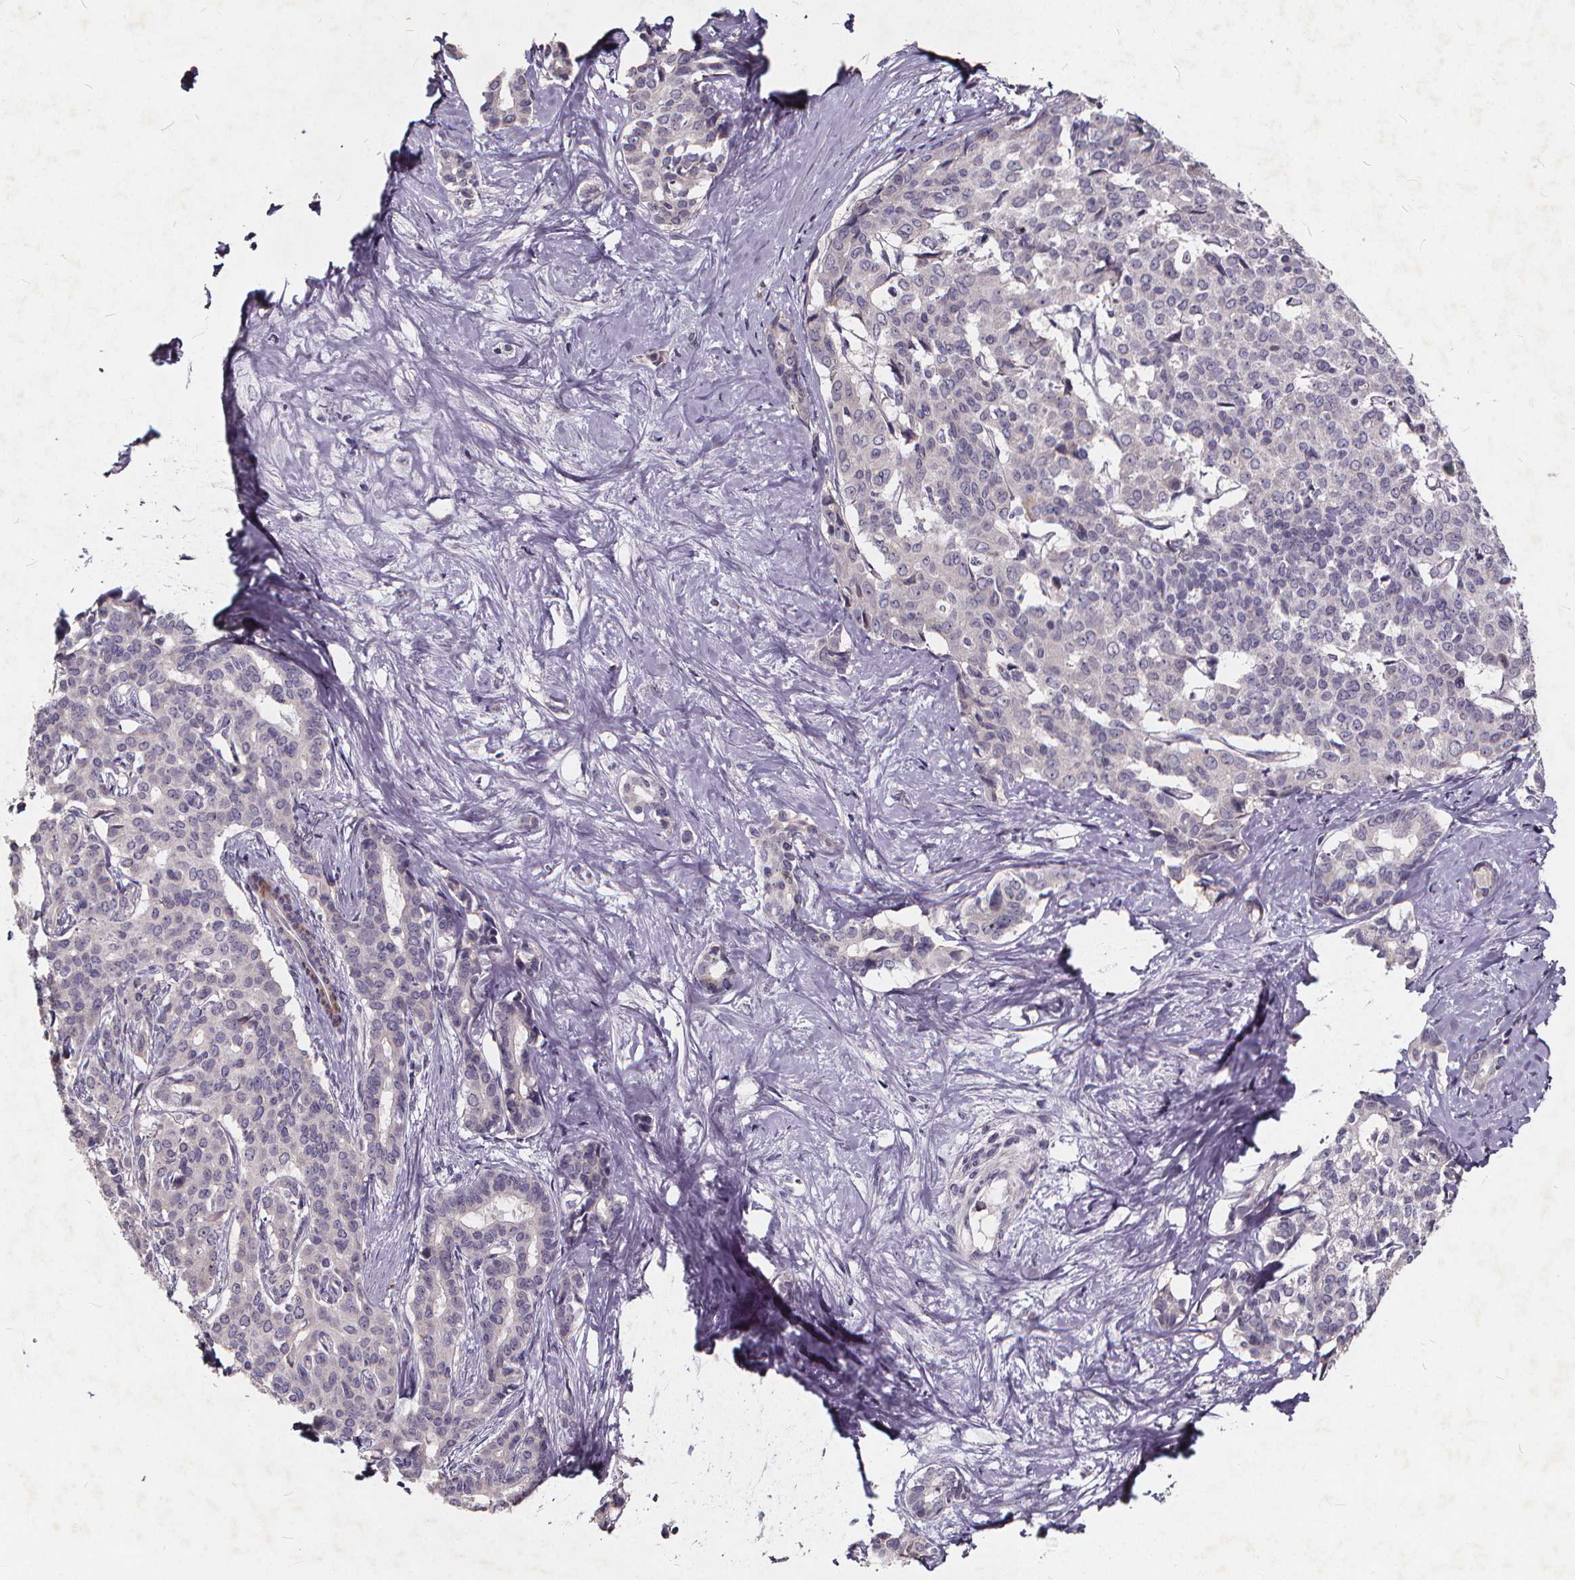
{"staining": {"intensity": "negative", "quantity": "none", "location": "none"}, "tissue": "liver cancer", "cell_type": "Tumor cells", "image_type": "cancer", "snomed": [{"axis": "morphology", "description": "Cholangiocarcinoma"}, {"axis": "topography", "description": "Liver"}], "caption": "Immunohistochemistry (IHC) histopathology image of neoplastic tissue: human liver cancer (cholangiocarcinoma) stained with DAB (3,3'-diaminobenzidine) reveals no significant protein positivity in tumor cells.", "gene": "TSPAN14", "patient": {"sex": "female", "age": 47}}